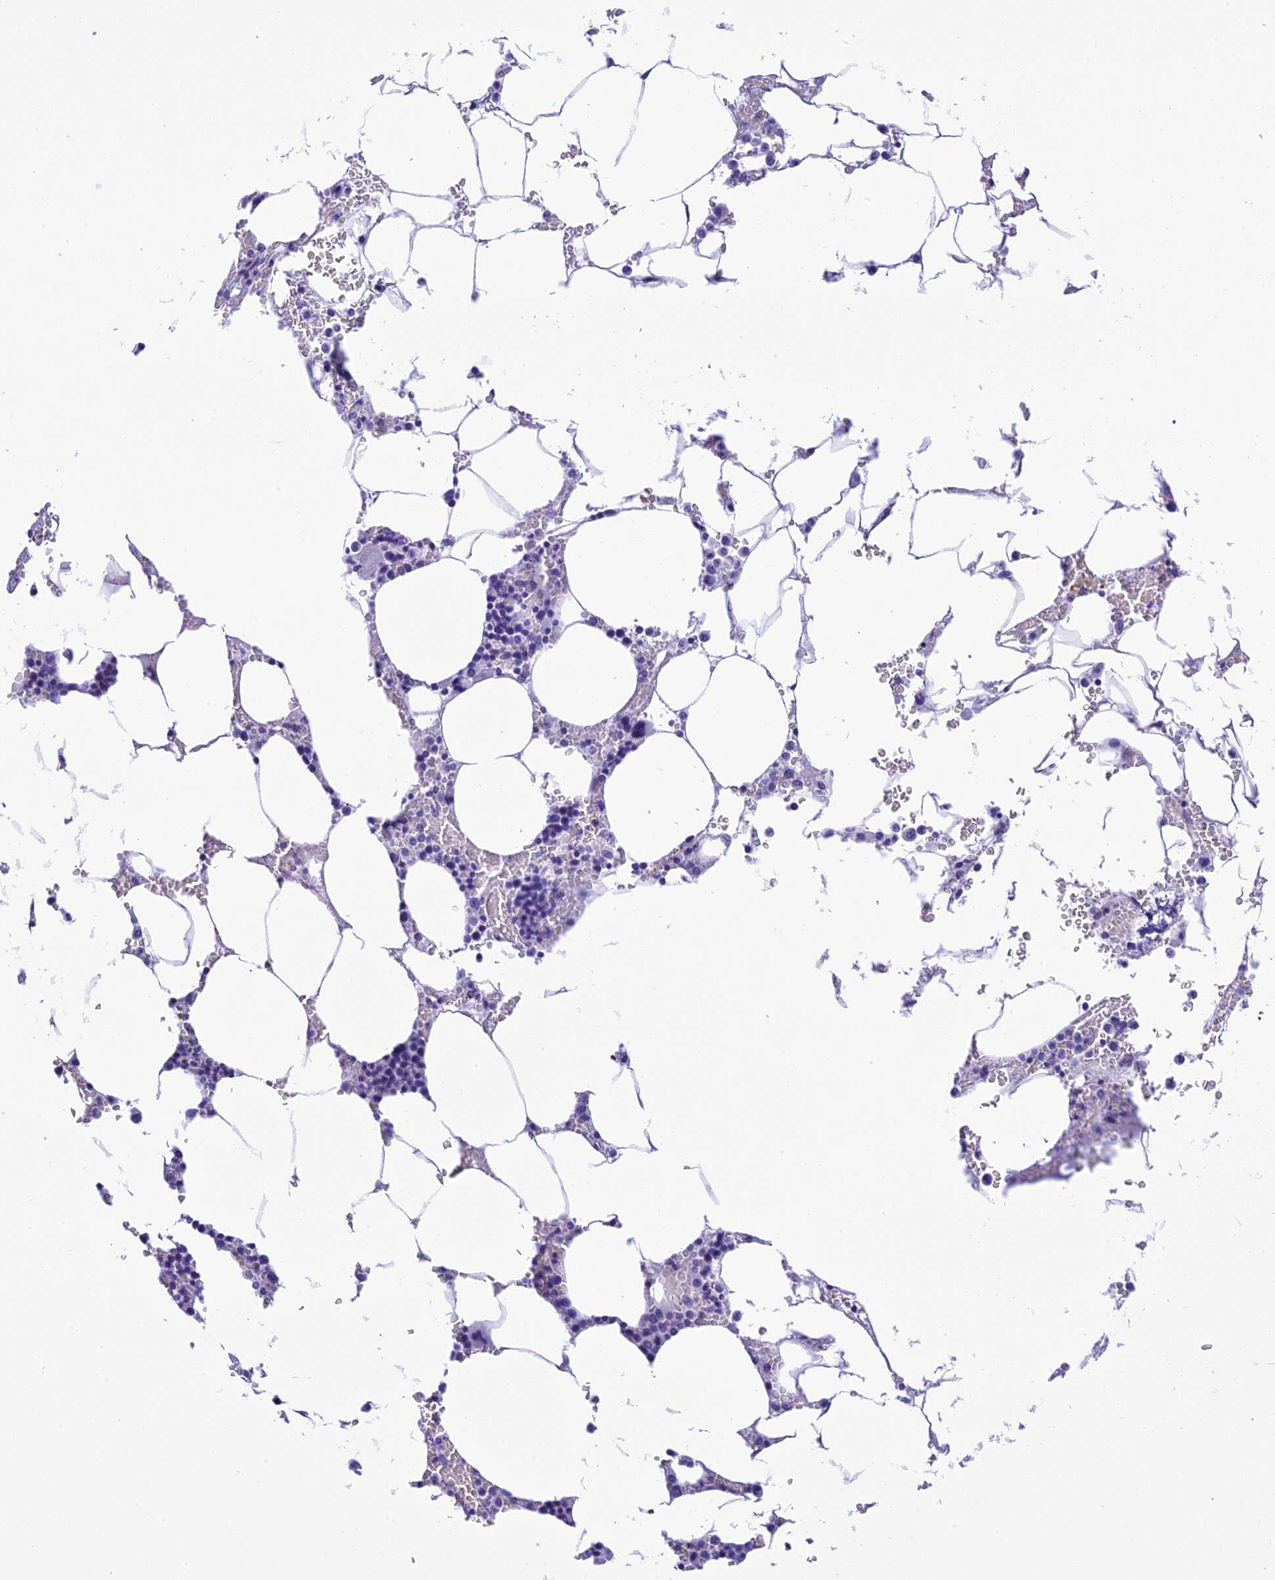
{"staining": {"intensity": "negative", "quantity": "none", "location": "none"}, "tissue": "bone marrow", "cell_type": "Hematopoietic cells", "image_type": "normal", "snomed": [{"axis": "morphology", "description": "Normal tissue, NOS"}, {"axis": "topography", "description": "Bone marrow"}], "caption": "High power microscopy micrograph of an immunohistochemistry image of benign bone marrow, revealing no significant staining in hematopoietic cells. The staining was performed using DAB to visualize the protein expression in brown, while the nuclei were stained in blue with hematoxylin (Magnification: 20x).", "gene": "METTL25", "patient": {"sex": "male", "age": 70}}